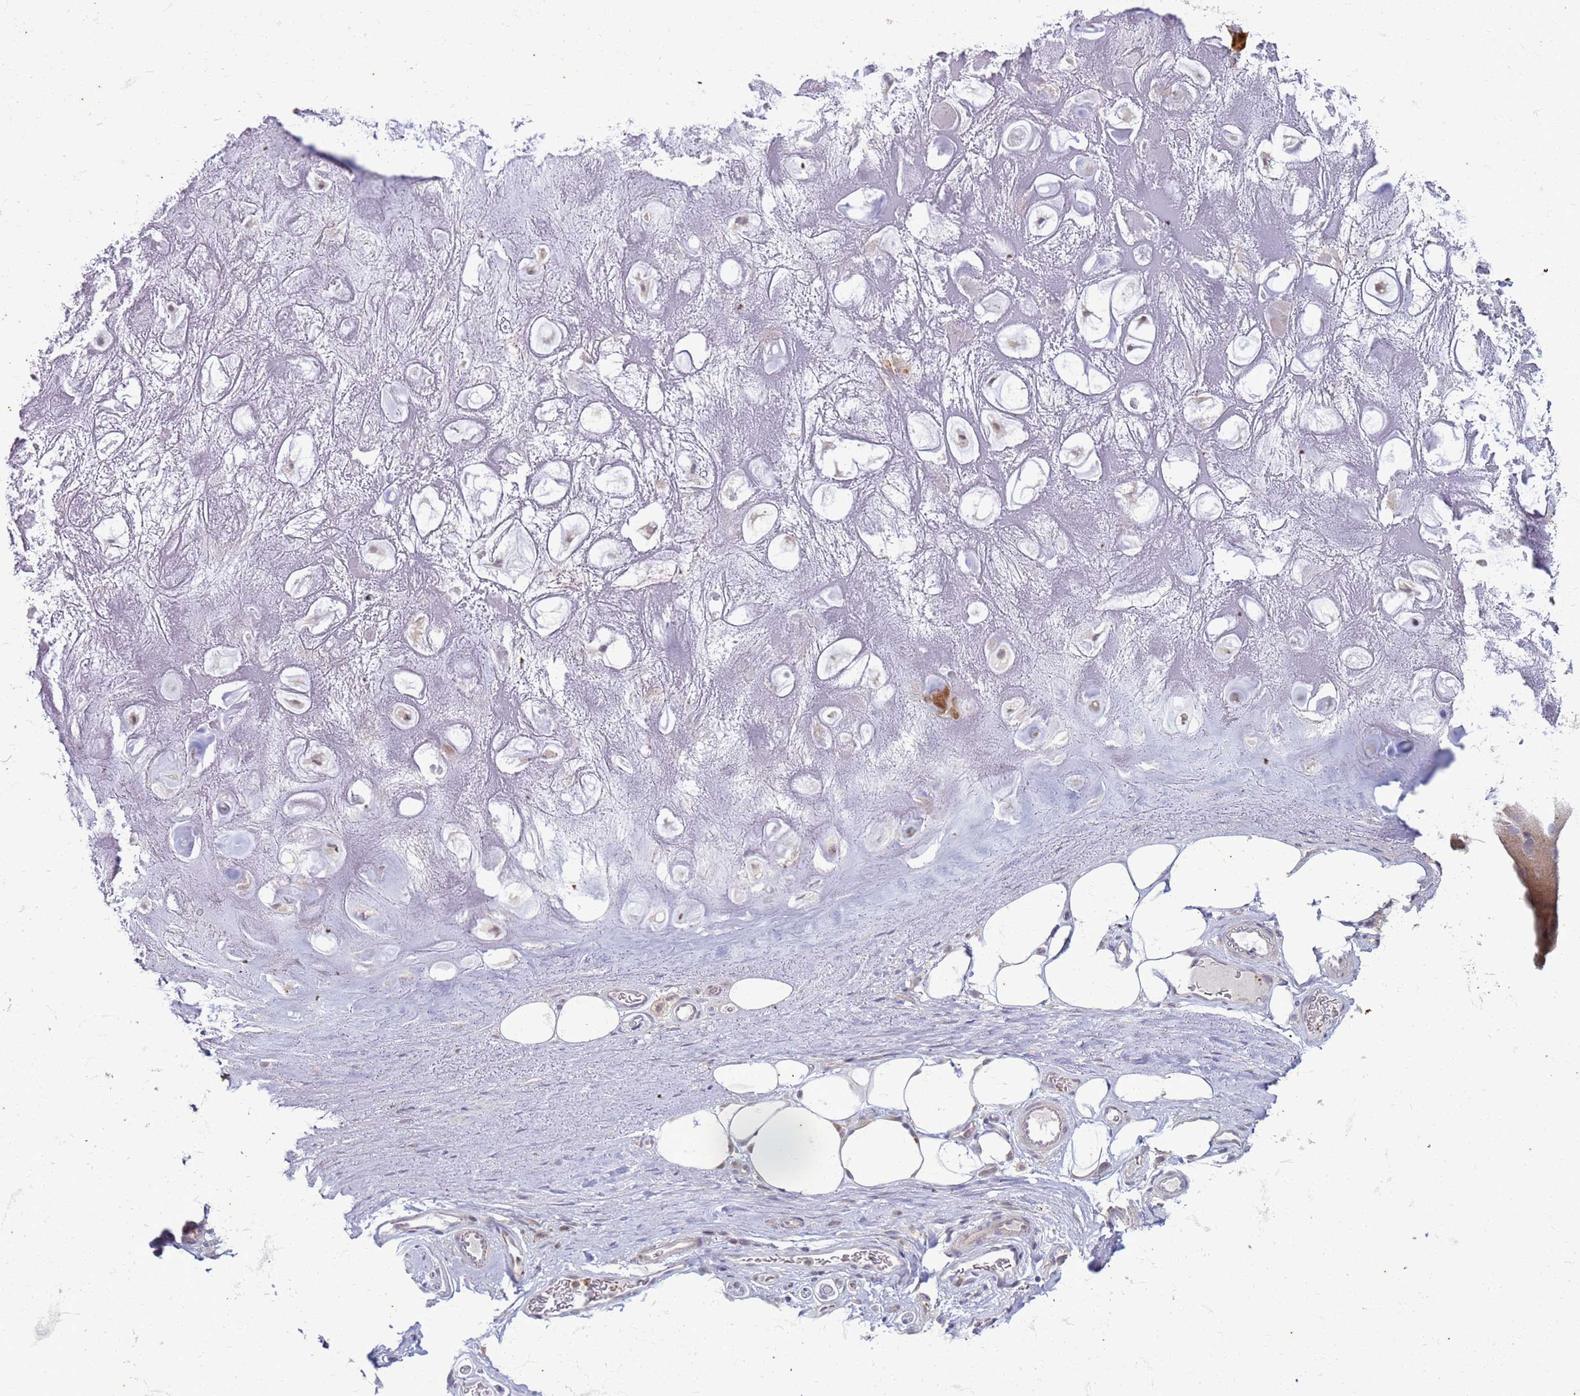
{"staining": {"intensity": "negative", "quantity": "none", "location": "none"}, "tissue": "adipose tissue", "cell_type": "Adipocytes", "image_type": "normal", "snomed": [{"axis": "morphology", "description": "Normal tissue, NOS"}, {"axis": "topography", "description": "Cartilage tissue"}], "caption": "Benign adipose tissue was stained to show a protein in brown. There is no significant expression in adipocytes. (DAB (3,3'-diaminobenzidine) immunohistochemistry (IHC) with hematoxylin counter stain).", "gene": "SLC15A3", "patient": {"sex": "male", "age": 81}}